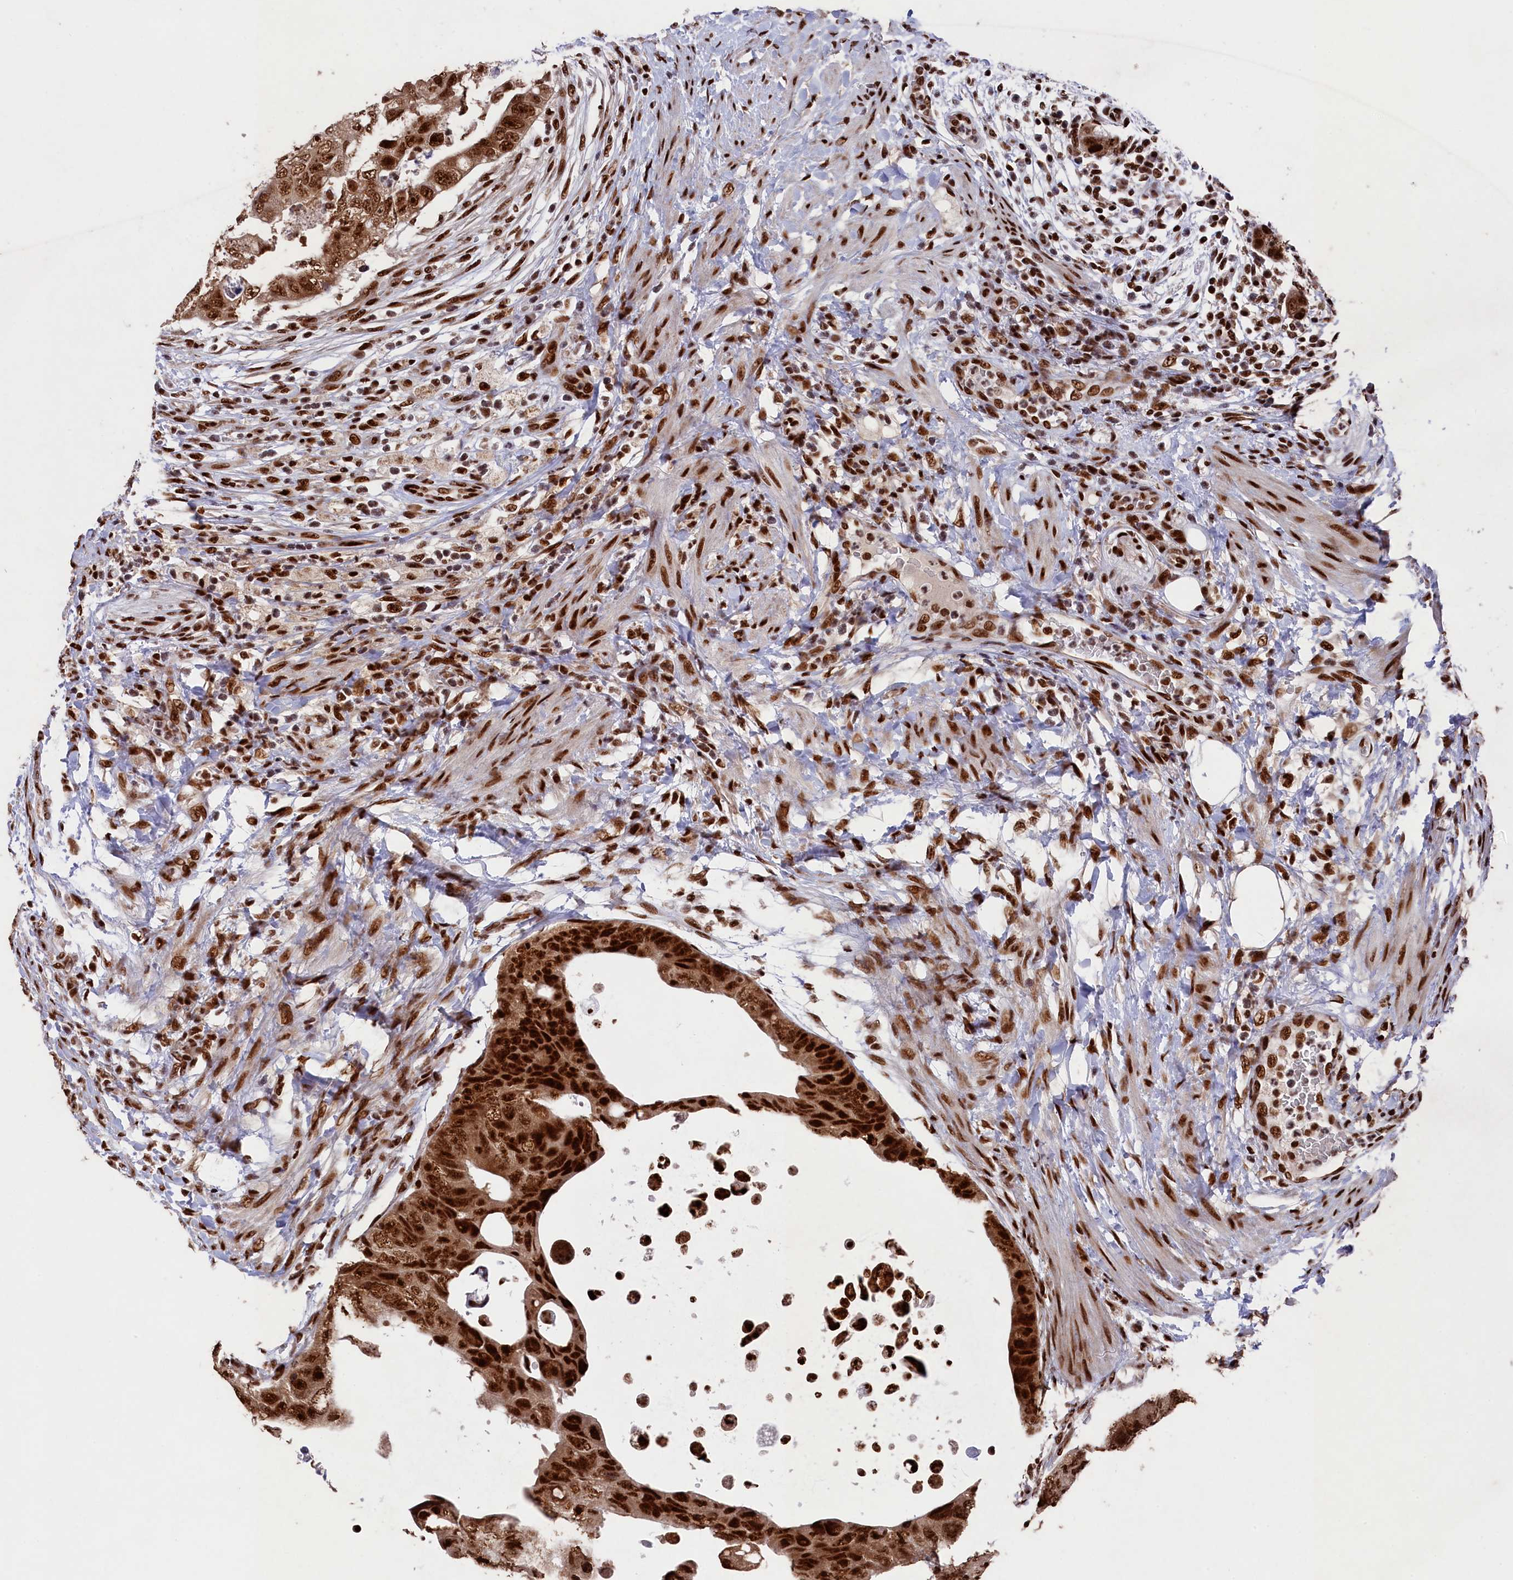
{"staining": {"intensity": "strong", "quantity": ">75%", "location": "nuclear"}, "tissue": "colorectal cancer", "cell_type": "Tumor cells", "image_type": "cancer", "snomed": [{"axis": "morphology", "description": "Adenocarcinoma, NOS"}, {"axis": "topography", "description": "Rectum"}], "caption": "Immunohistochemical staining of human adenocarcinoma (colorectal) exhibits strong nuclear protein staining in about >75% of tumor cells. (brown staining indicates protein expression, while blue staining denotes nuclei).", "gene": "PRPF31", "patient": {"sex": "male", "age": 59}}